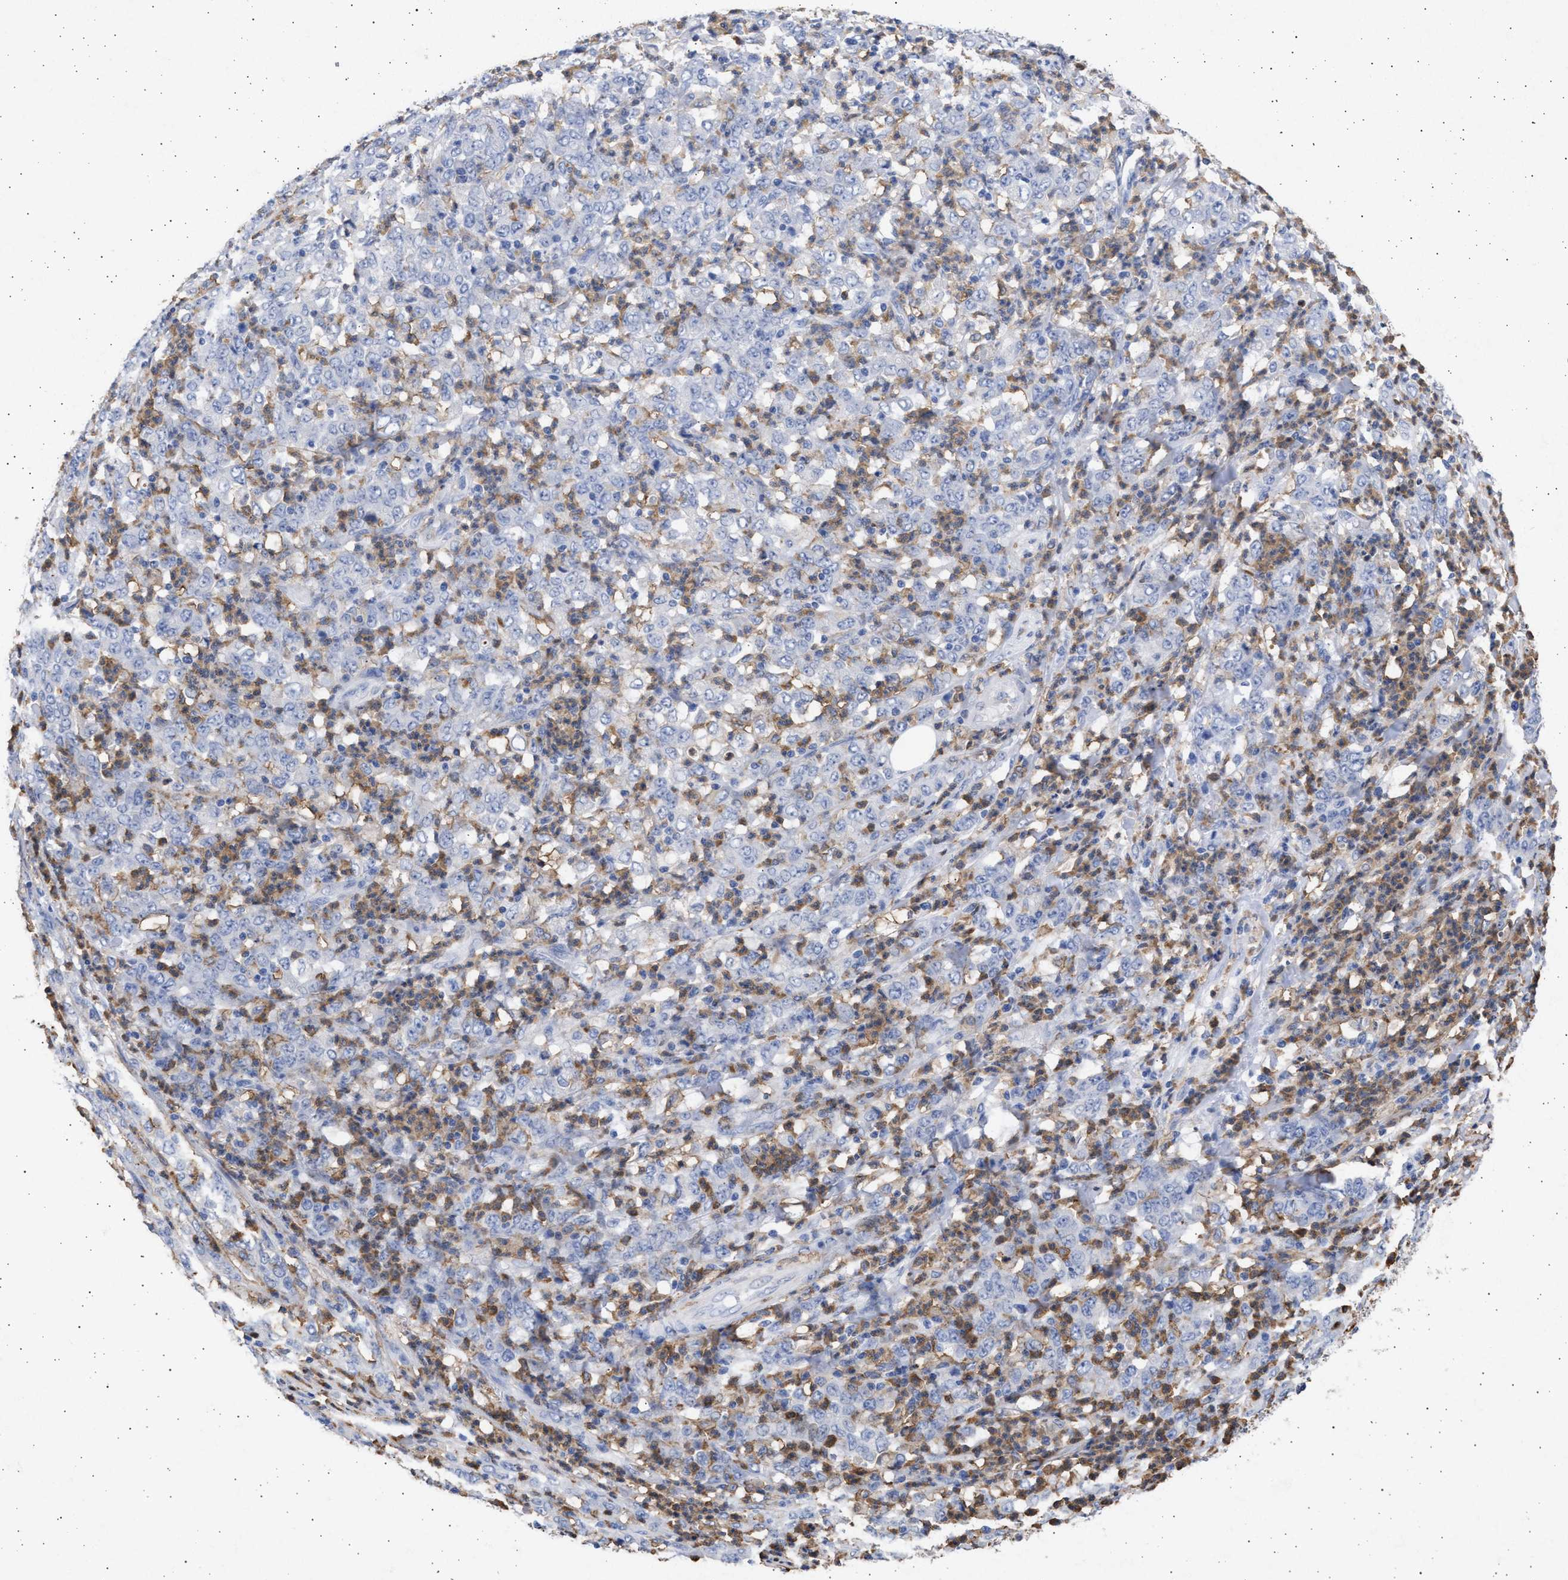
{"staining": {"intensity": "negative", "quantity": "none", "location": "none"}, "tissue": "stomach cancer", "cell_type": "Tumor cells", "image_type": "cancer", "snomed": [{"axis": "morphology", "description": "Adenocarcinoma, NOS"}, {"axis": "topography", "description": "Stomach, lower"}], "caption": "A photomicrograph of stomach adenocarcinoma stained for a protein displays no brown staining in tumor cells.", "gene": "FCER1A", "patient": {"sex": "female", "age": 71}}